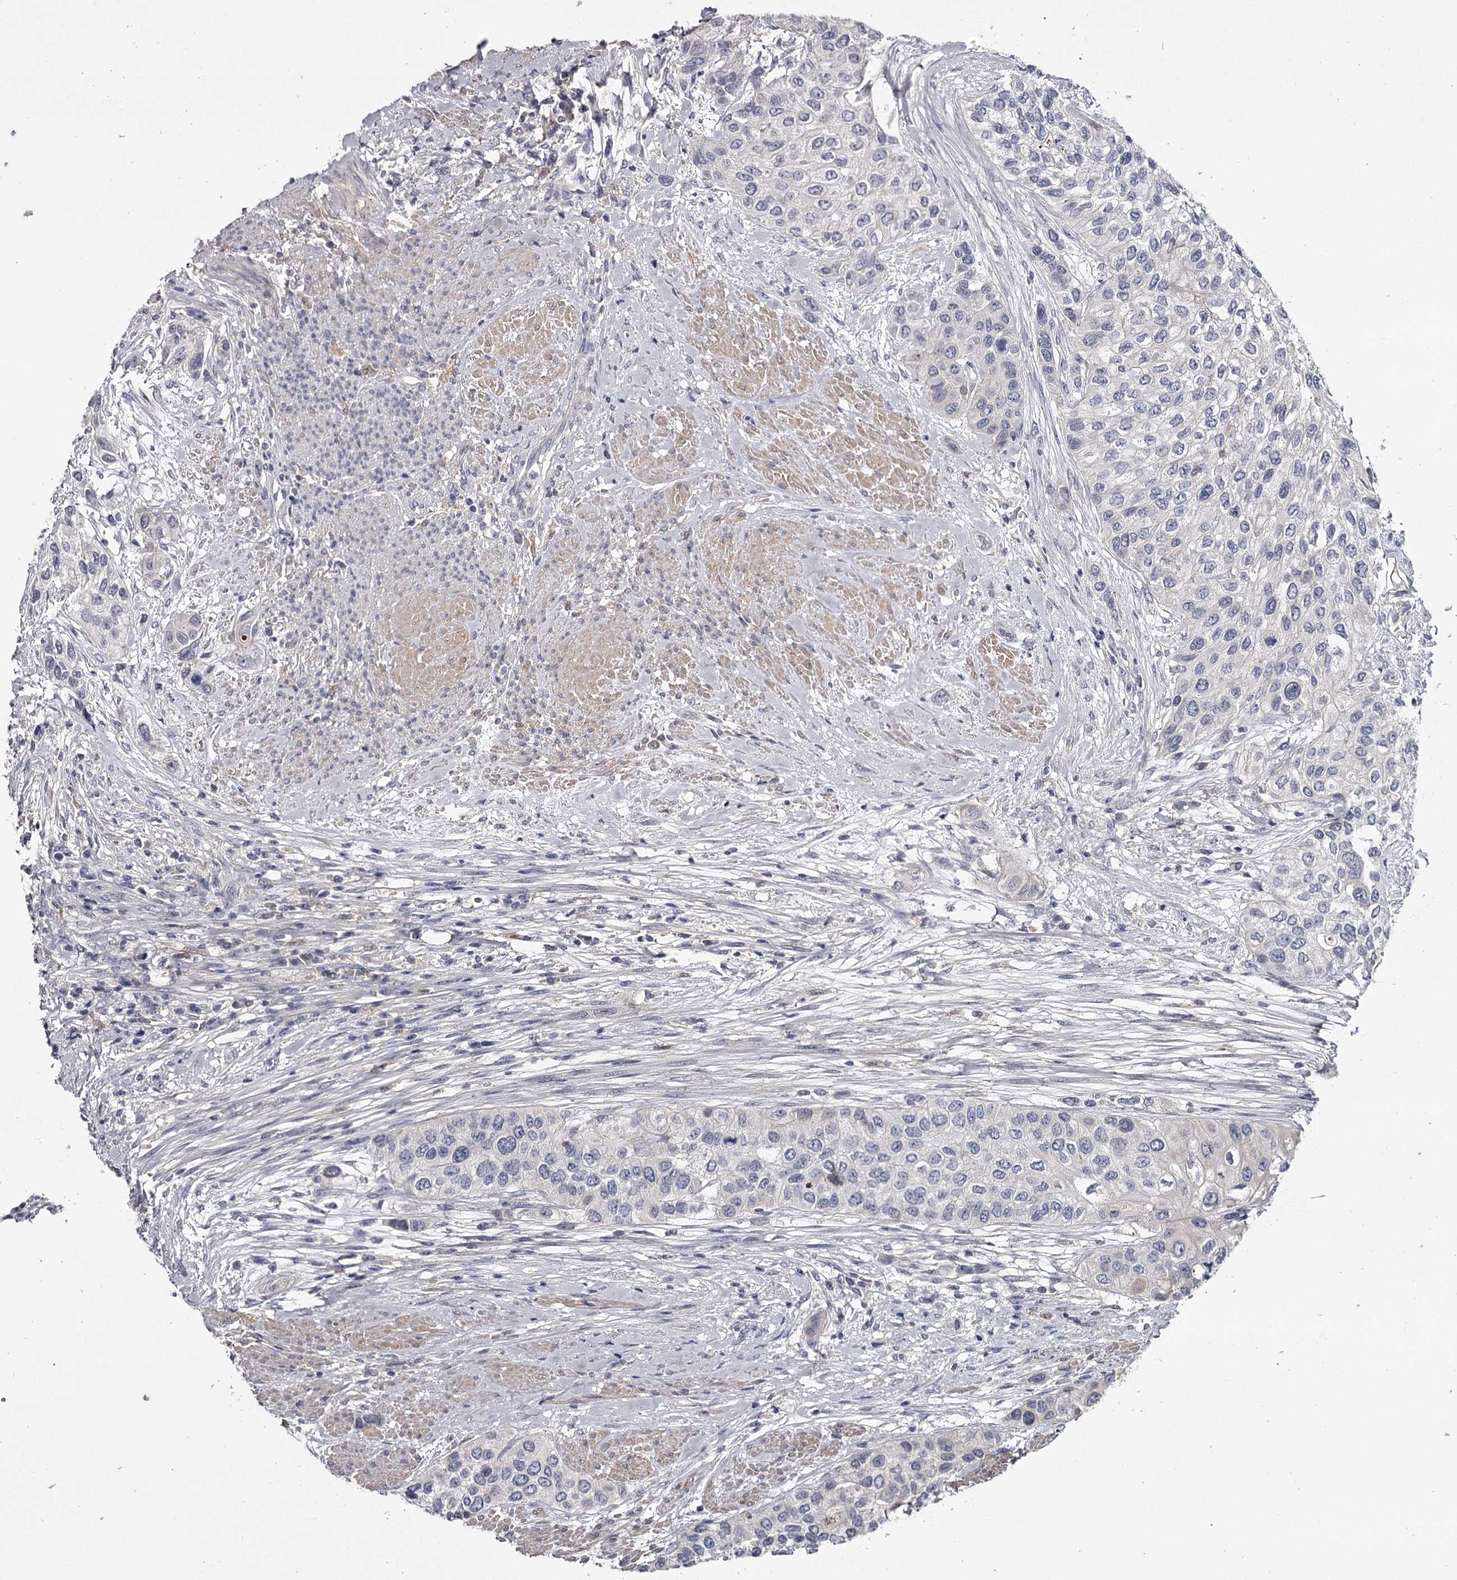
{"staining": {"intensity": "negative", "quantity": "none", "location": "none"}, "tissue": "urothelial cancer", "cell_type": "Tumor cells", "image_type": "cancer", "snomed": [{"axis": "morphology", "description": "Normal tissue, NOS"}, {"axis": "morphology", "description": "Urothelial carcinoma, High grade"}, {"axis": "topography", "description": "Vascular tissue"}, {"axis": "topography", "description": "Urinary bladder"}], "caption": "This is an IHC image of urothelial carcinoma (high-grade). There is no staining in tumor cells.", "gene": "FDXACB1", "patient": {"sex": "female", "age": 56}}